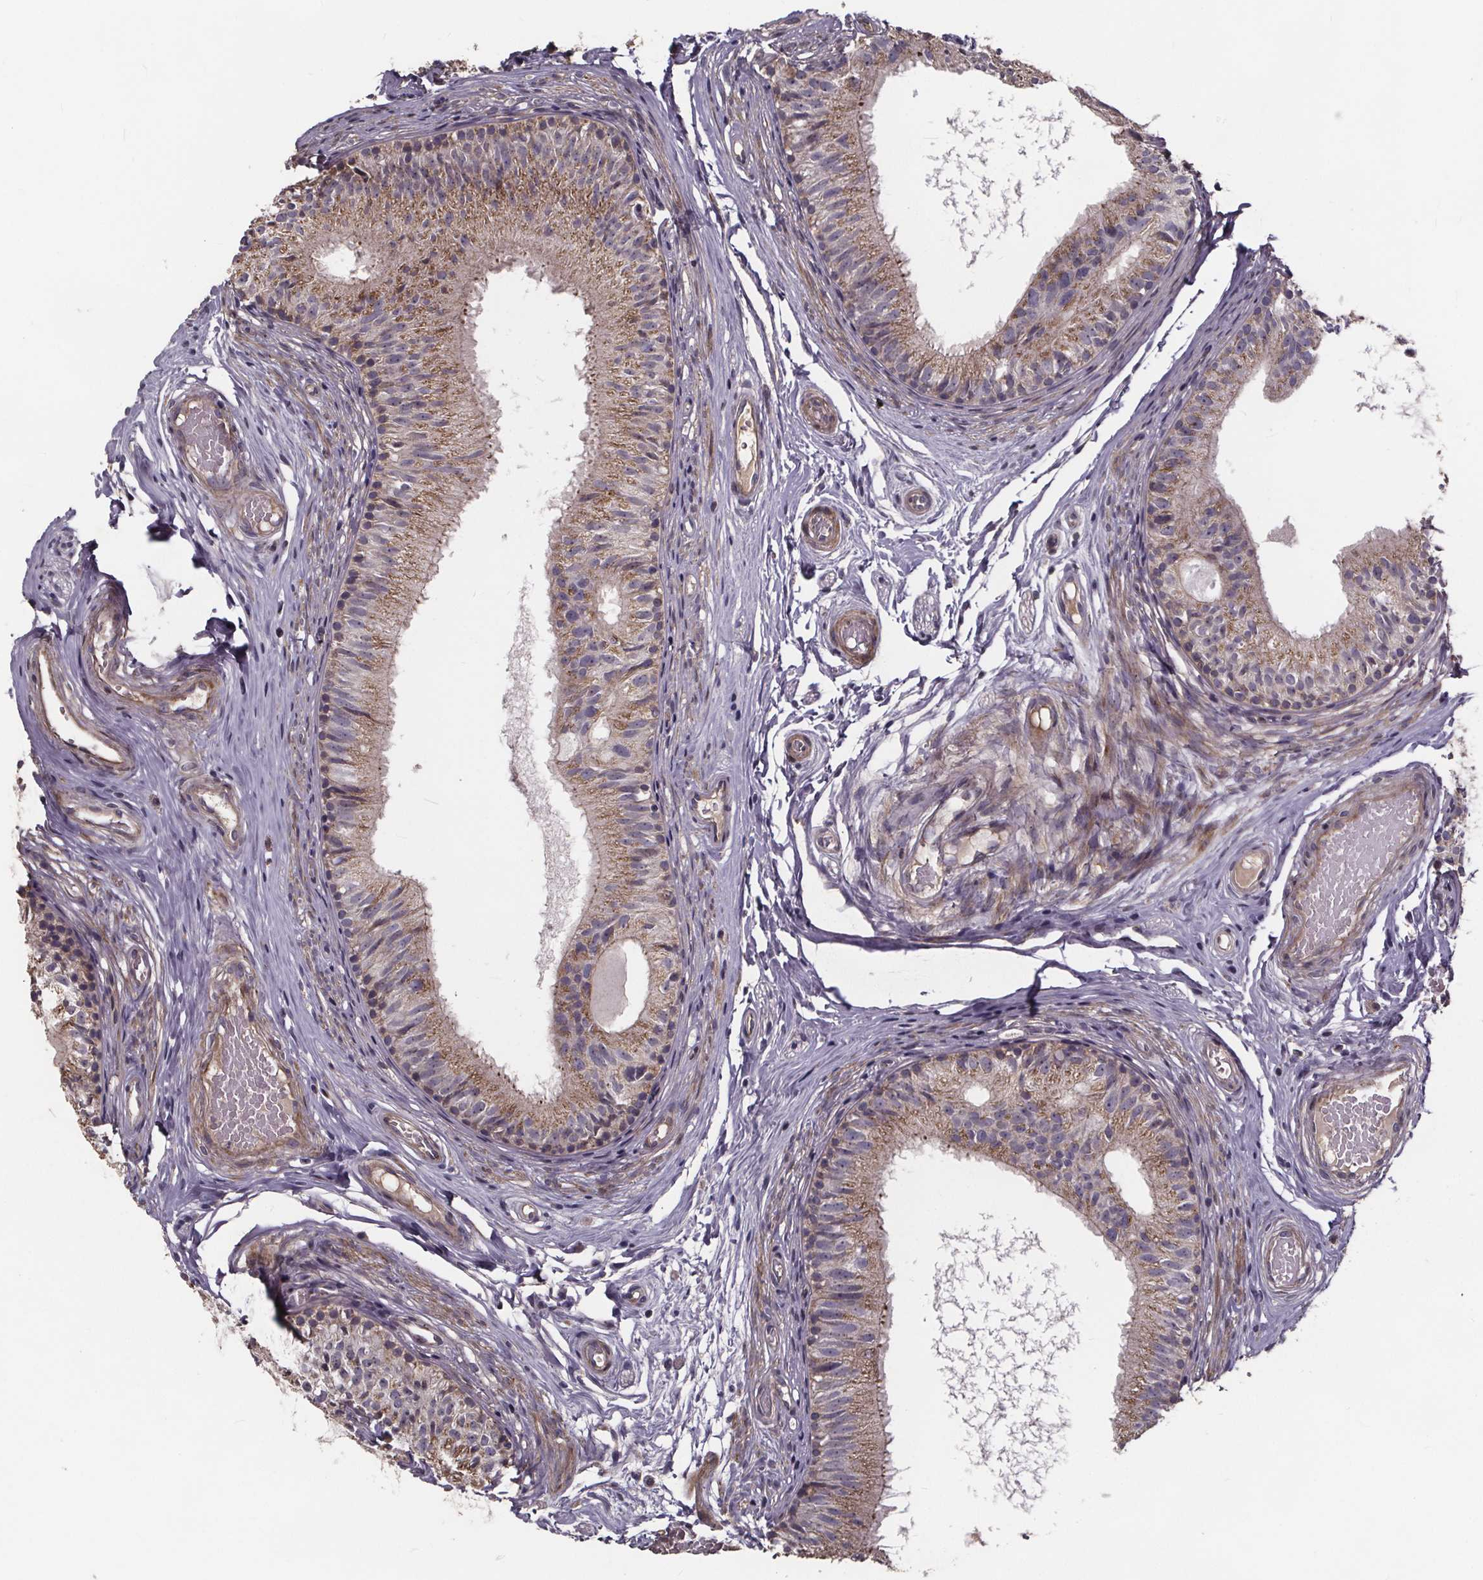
{"staining": {"intensity": "moderate", "quantity": "25%-75%", "location": "cytoplasmic/membranous"}, "tissue": "epididymis", "cell_type": "Glandular cells", "image_type": "normal", "snomed": [{"axis": "morphology", "description": "Normal tissue, NOS"}, {"axis": "topography", "description": "Epididymis"}], "caption": "Immunohistochemistry (IHC) of benign human epididymis demonstrates medium levels of moderate cytoplasmic/membranous positivity in about 25%-75% of glandular cells. (brown staining indicates protein expression, while blue staining denotes nuclei).", "gene": "YME1L1", "patient": {"sex": "male", "age": 29}}